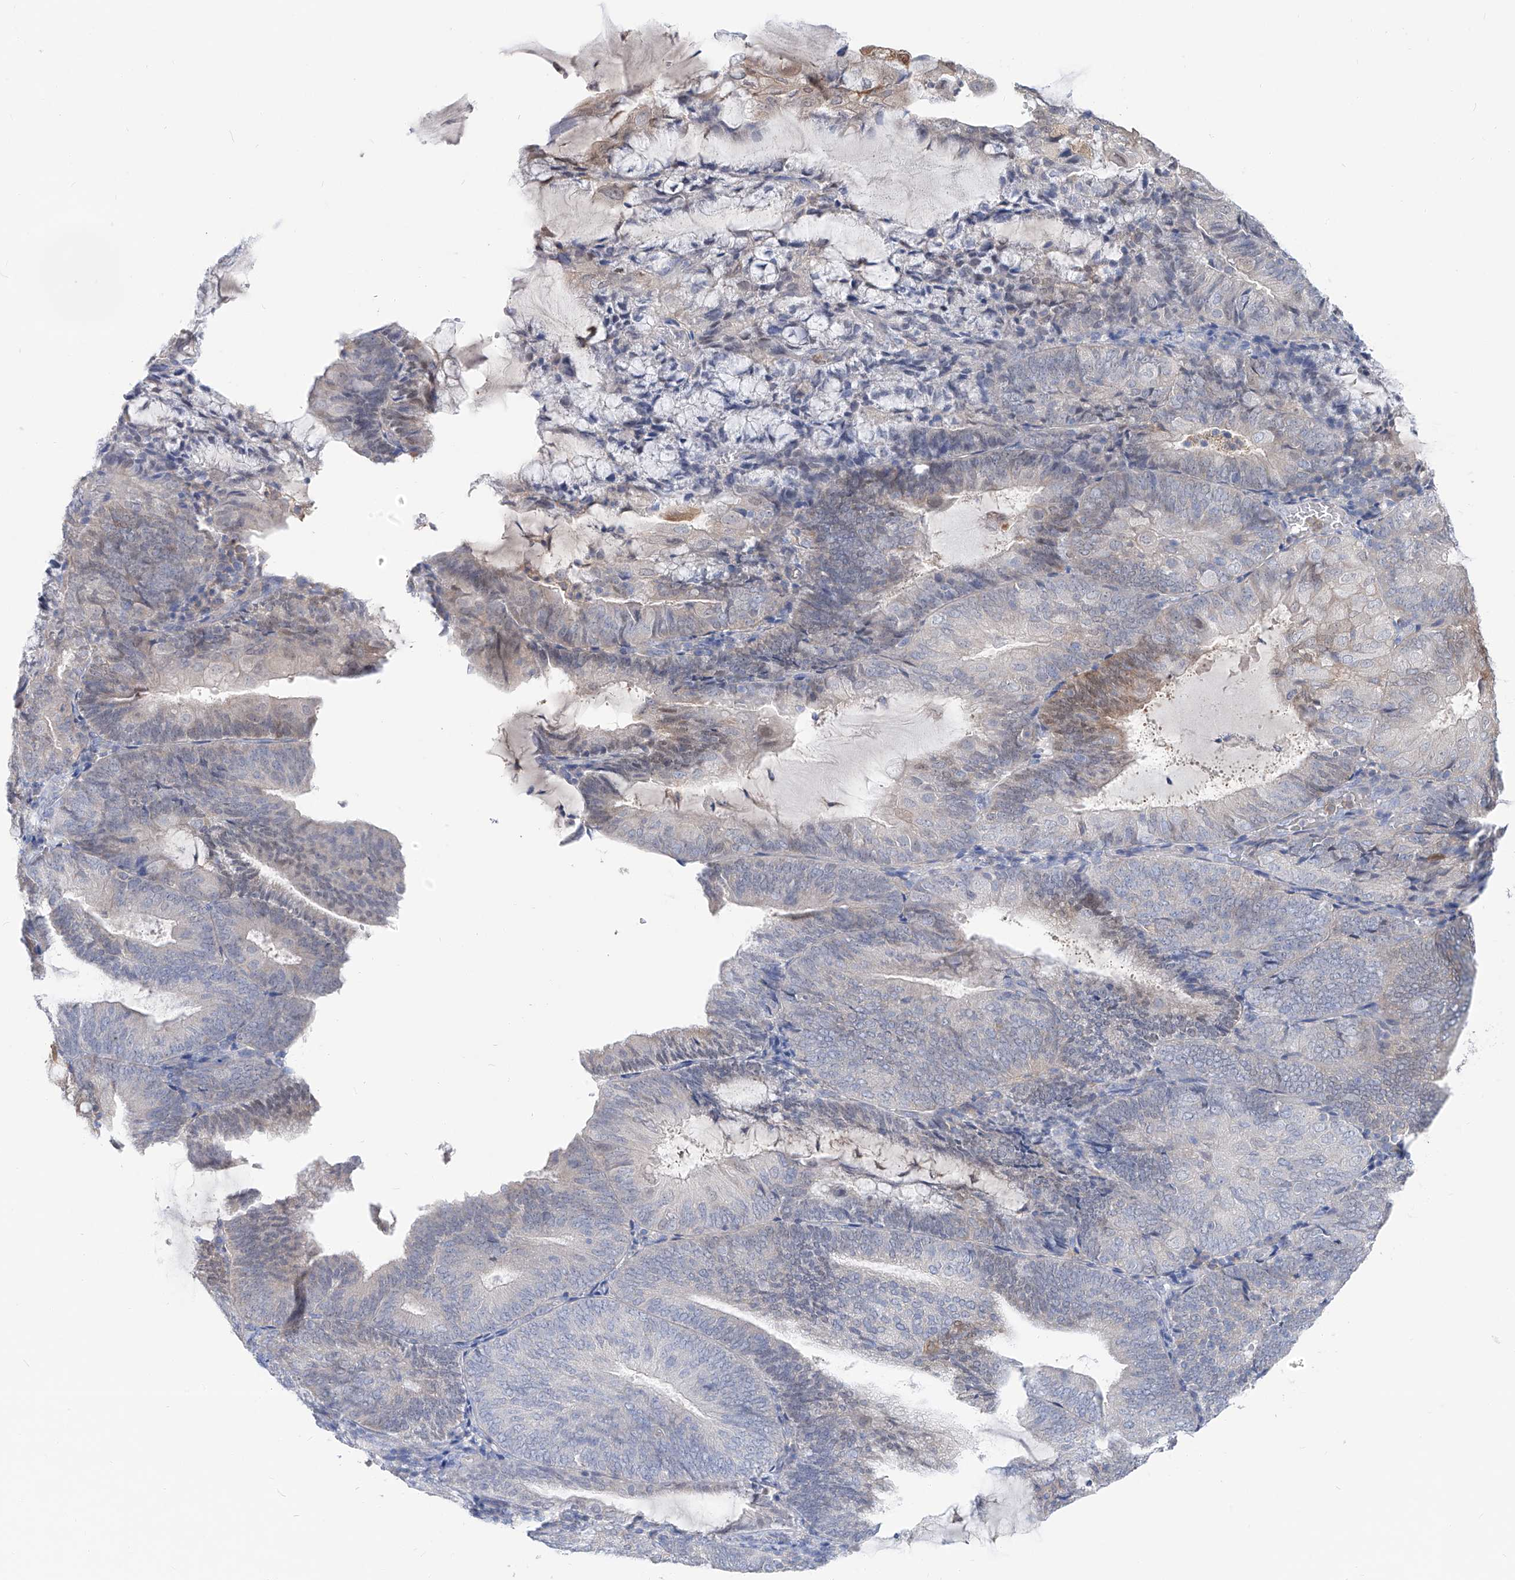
{"staining": {"intensity": "moderate", "quantity": "<25%", "location": "cytoplasmic/membranous"}, "tissue": "endometrial cancer", "cell_type": "Tumor cells", "image_type": "cancer", "snomed": [{"axis": "morphology", "description": "Adenocarcinoma, NOS"}, {"axis": "topography", "description": "Endometrium"}], "caption": "Endometrial cancer (adenocarcinoma) stained with a brown dye shows moderate cytoplasmic/membranous positive staining in about <25% of tumor cells.", "gene": "UFL1", "patient": {"sex": "female", "age": 81}}